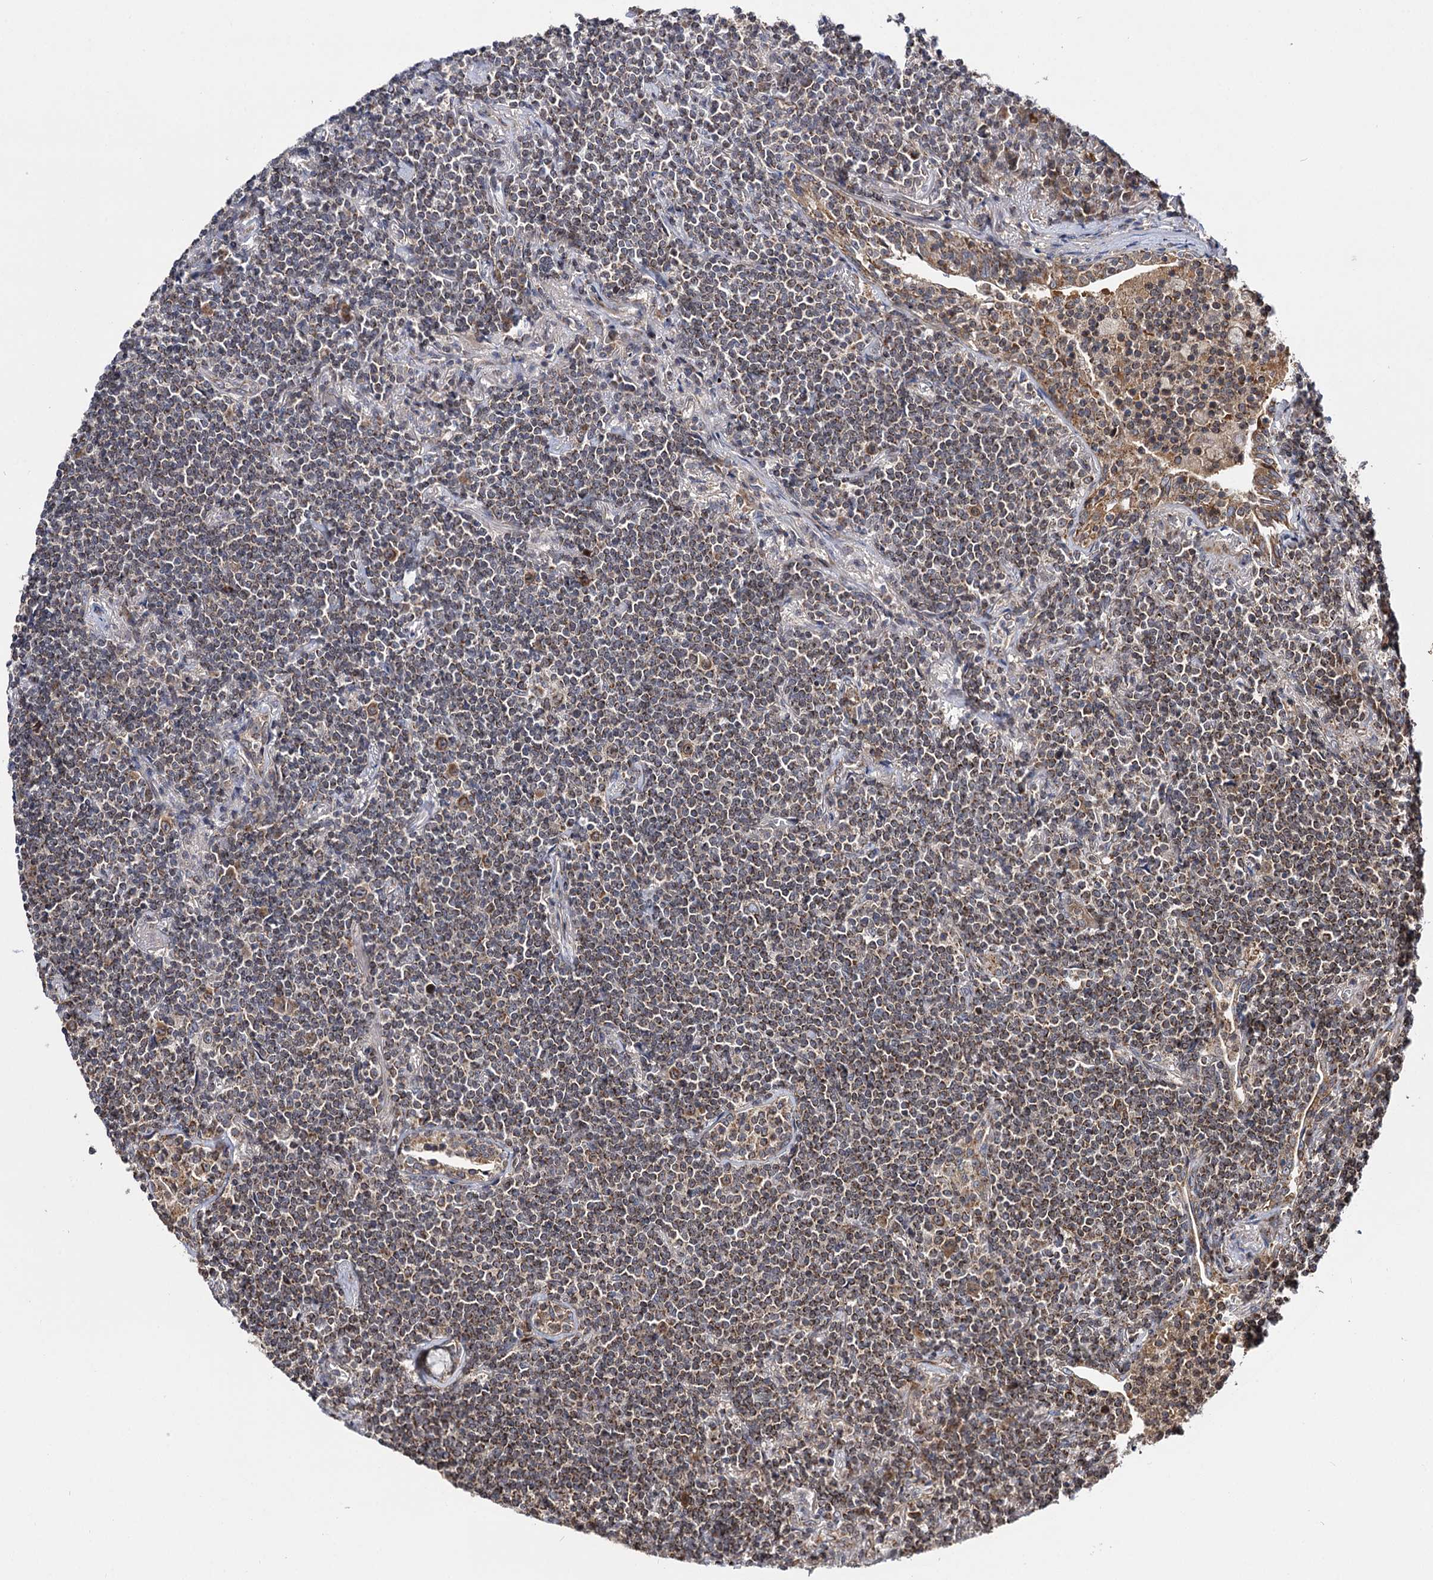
{"staining": {"intensity": "moderate", "quantity": ">75%", "location": "cytoplasmic/membranous"}, "tissue": "lymphoma", "cell_type": "Tumor cells", "image_type": "cancer", "snomed": [{"axis": "morphology", "description": "Malignant lymphoma, non-Hodgkin's type, Low grade"}, {"axis": "topography", "description": "Lung"}], "caption": "Lymphoma stained for a protein exhibits moderate cytoplasmic/membranous positivity in tumor cells.", "gene": "CEP76", "patient": {"sex": "female", "age": 71}}